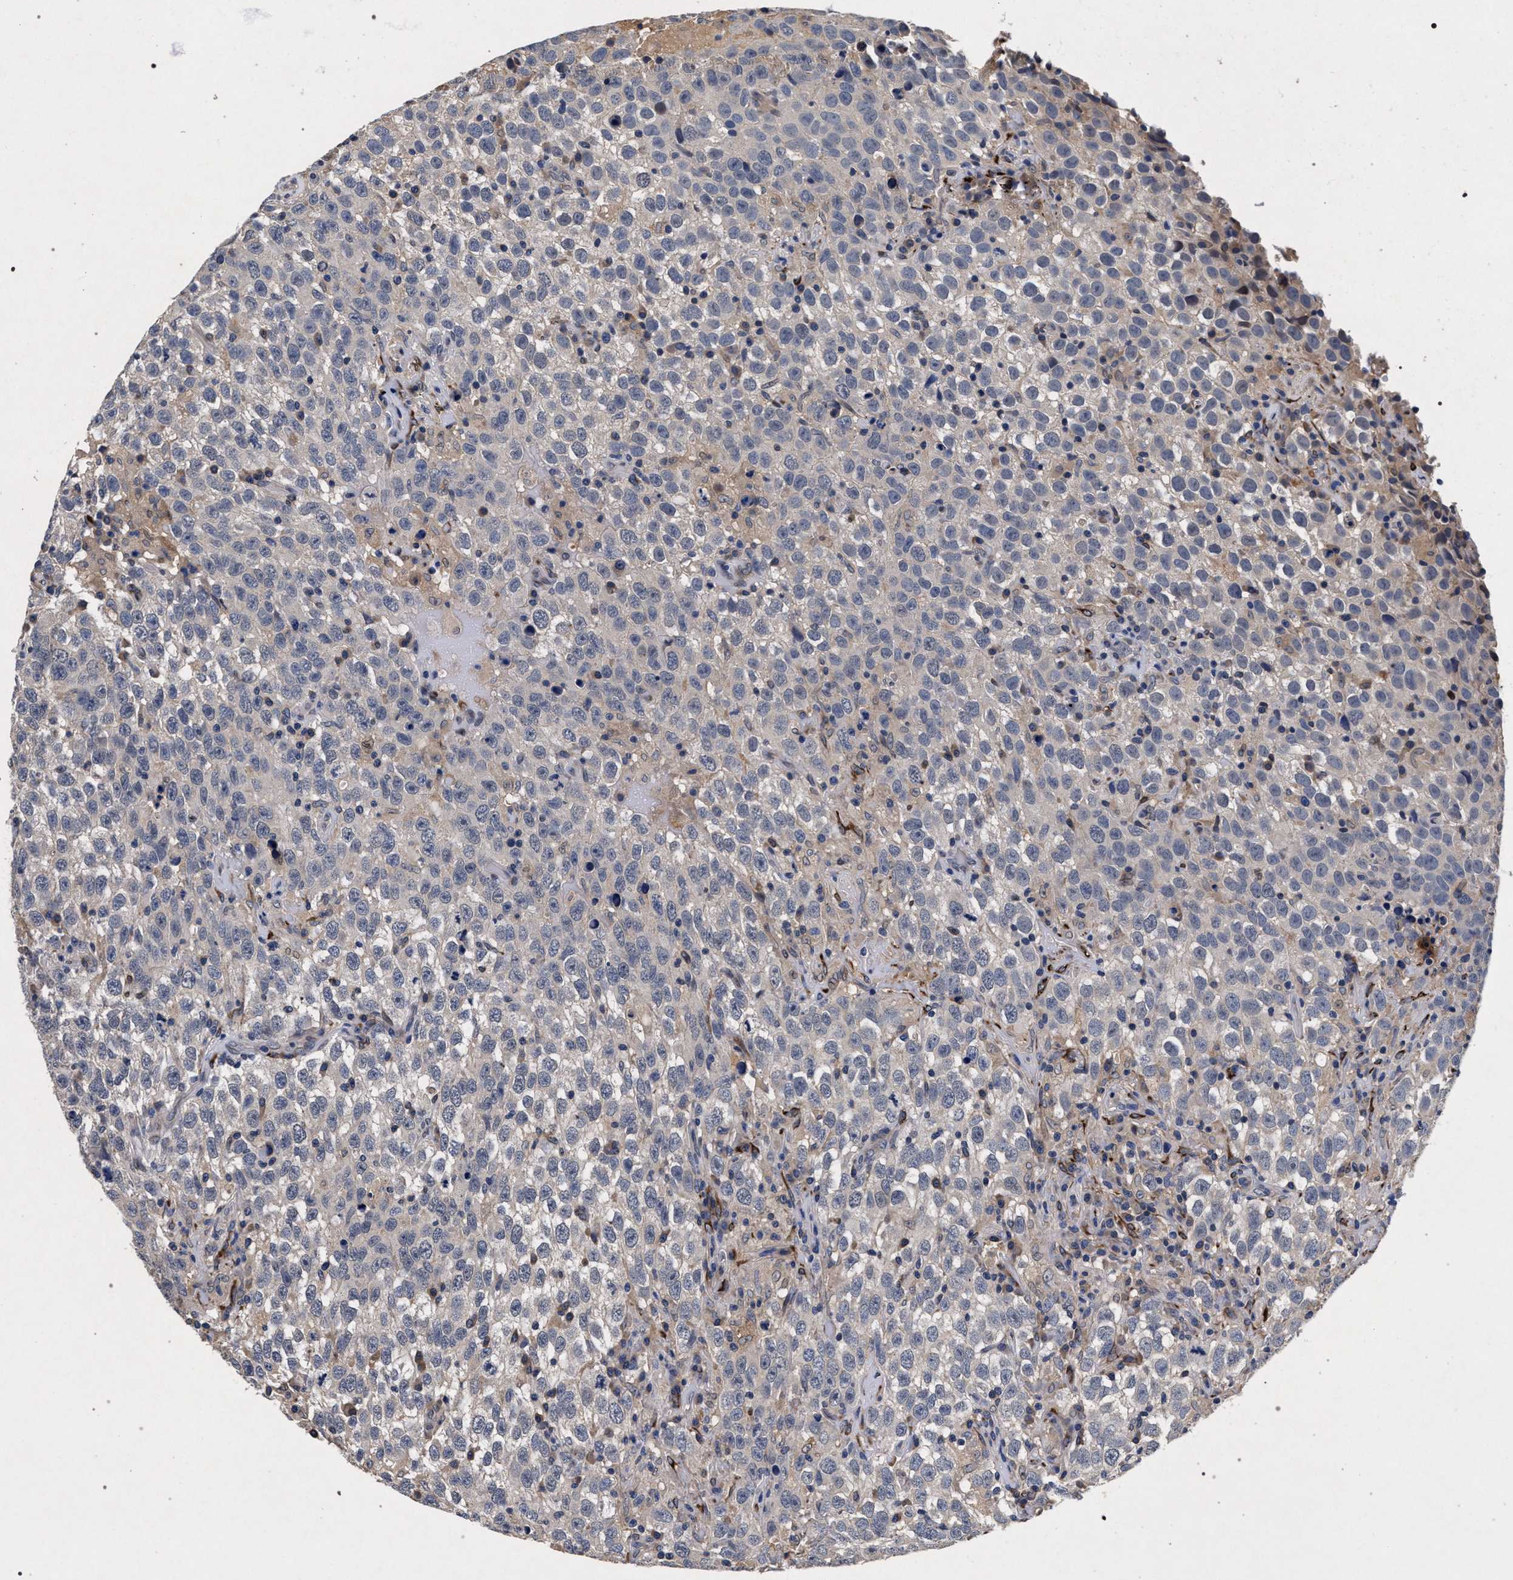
{"staining": {"intensity": "negative", "quantity": "none", "location": "none"}, "tissue": "testis cancer", "cell_type": "Tumor cells", "image_type": "cancer", "snomed": [{"axis": "morphology", "description": "Seminoma, NOS"}, {"axis": "topography", "description": "Testis"}], "caption": "This is an immunohistochemistry (IHC) photomicrograph of testis seminoma. There is no staining in tumor cells.", "gene": "NEK7", "patient": {"sex": "male", "age": 41}}